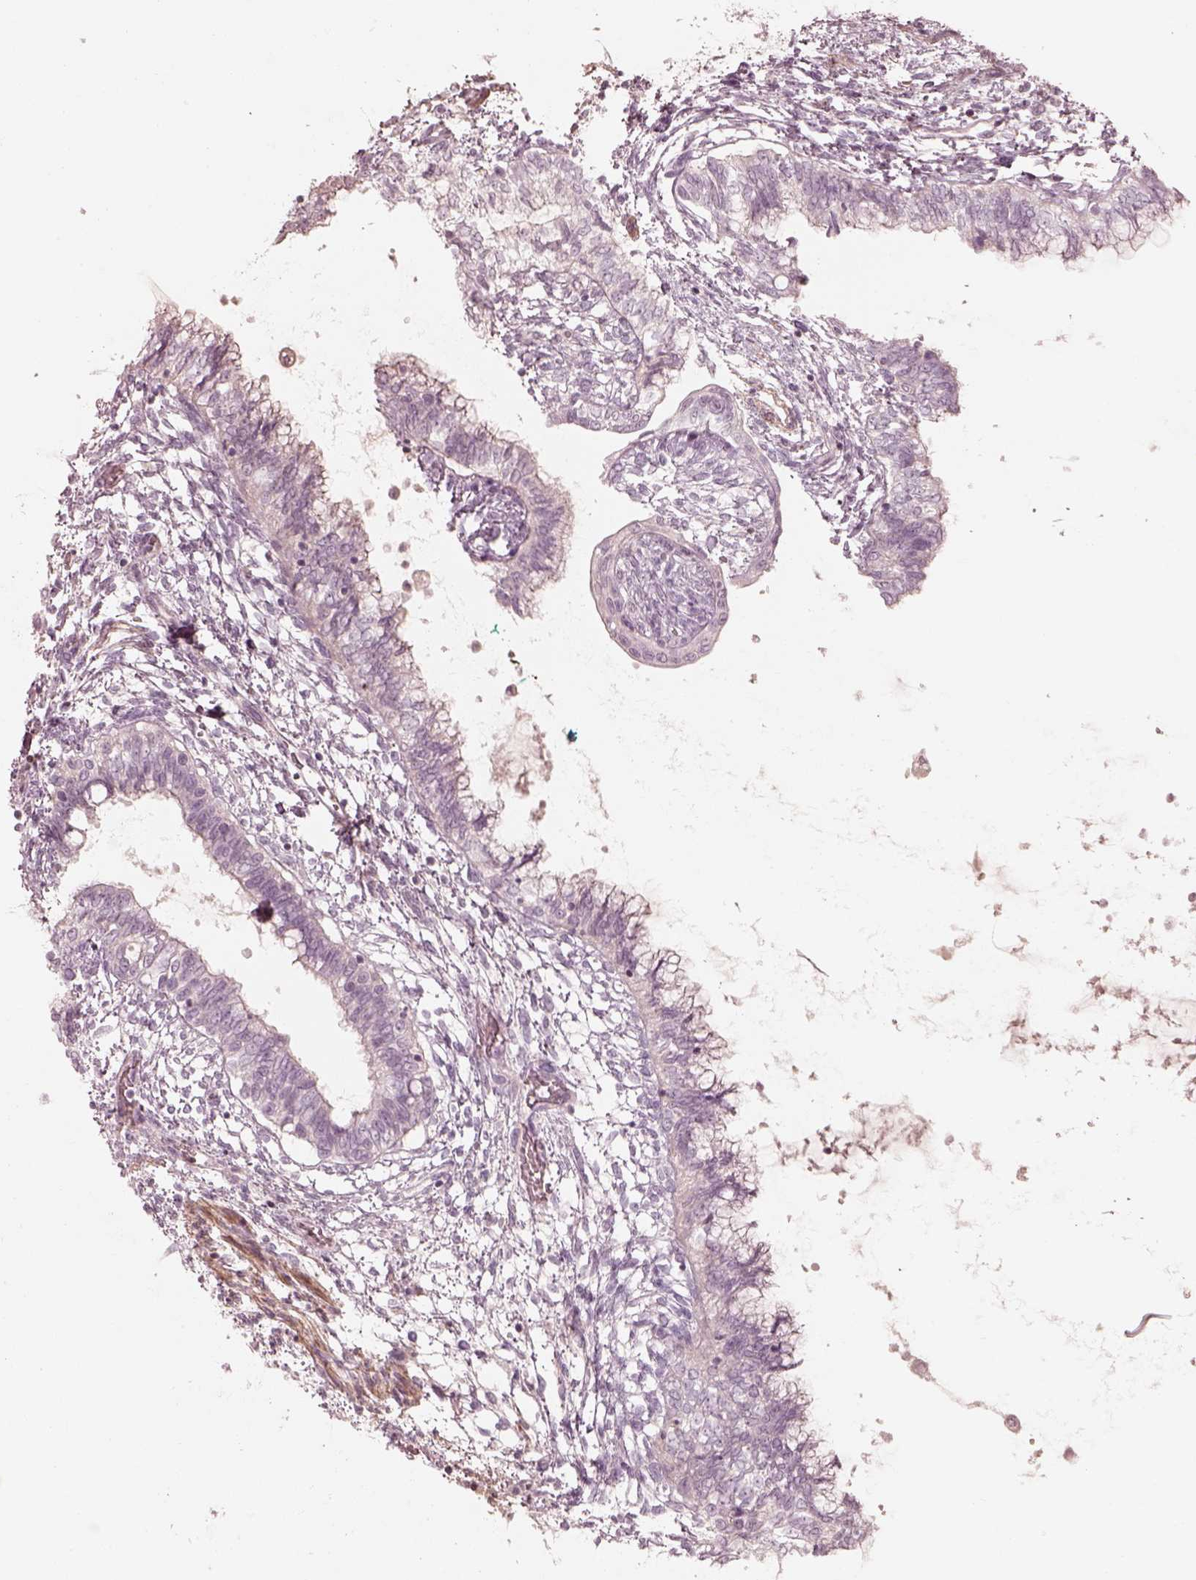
{"staining": {"intensity": "negative", "quantity": "none", "location": "none"}, "tissue": "testis cancer", "cell_type": "Tumor cells", "image_type": "cancer", "snomed": [{"axis": "morphology", "description": "Carcinoma, Embryonal, NOS"}, {"axis": "topography", "description": "Testis"}], "caption": "Tumor cells show no significant expression in testis cancer (embryonal carcinoma).", "gene": "PRLHR", "patient": {"sex": "male", "age": 37}}